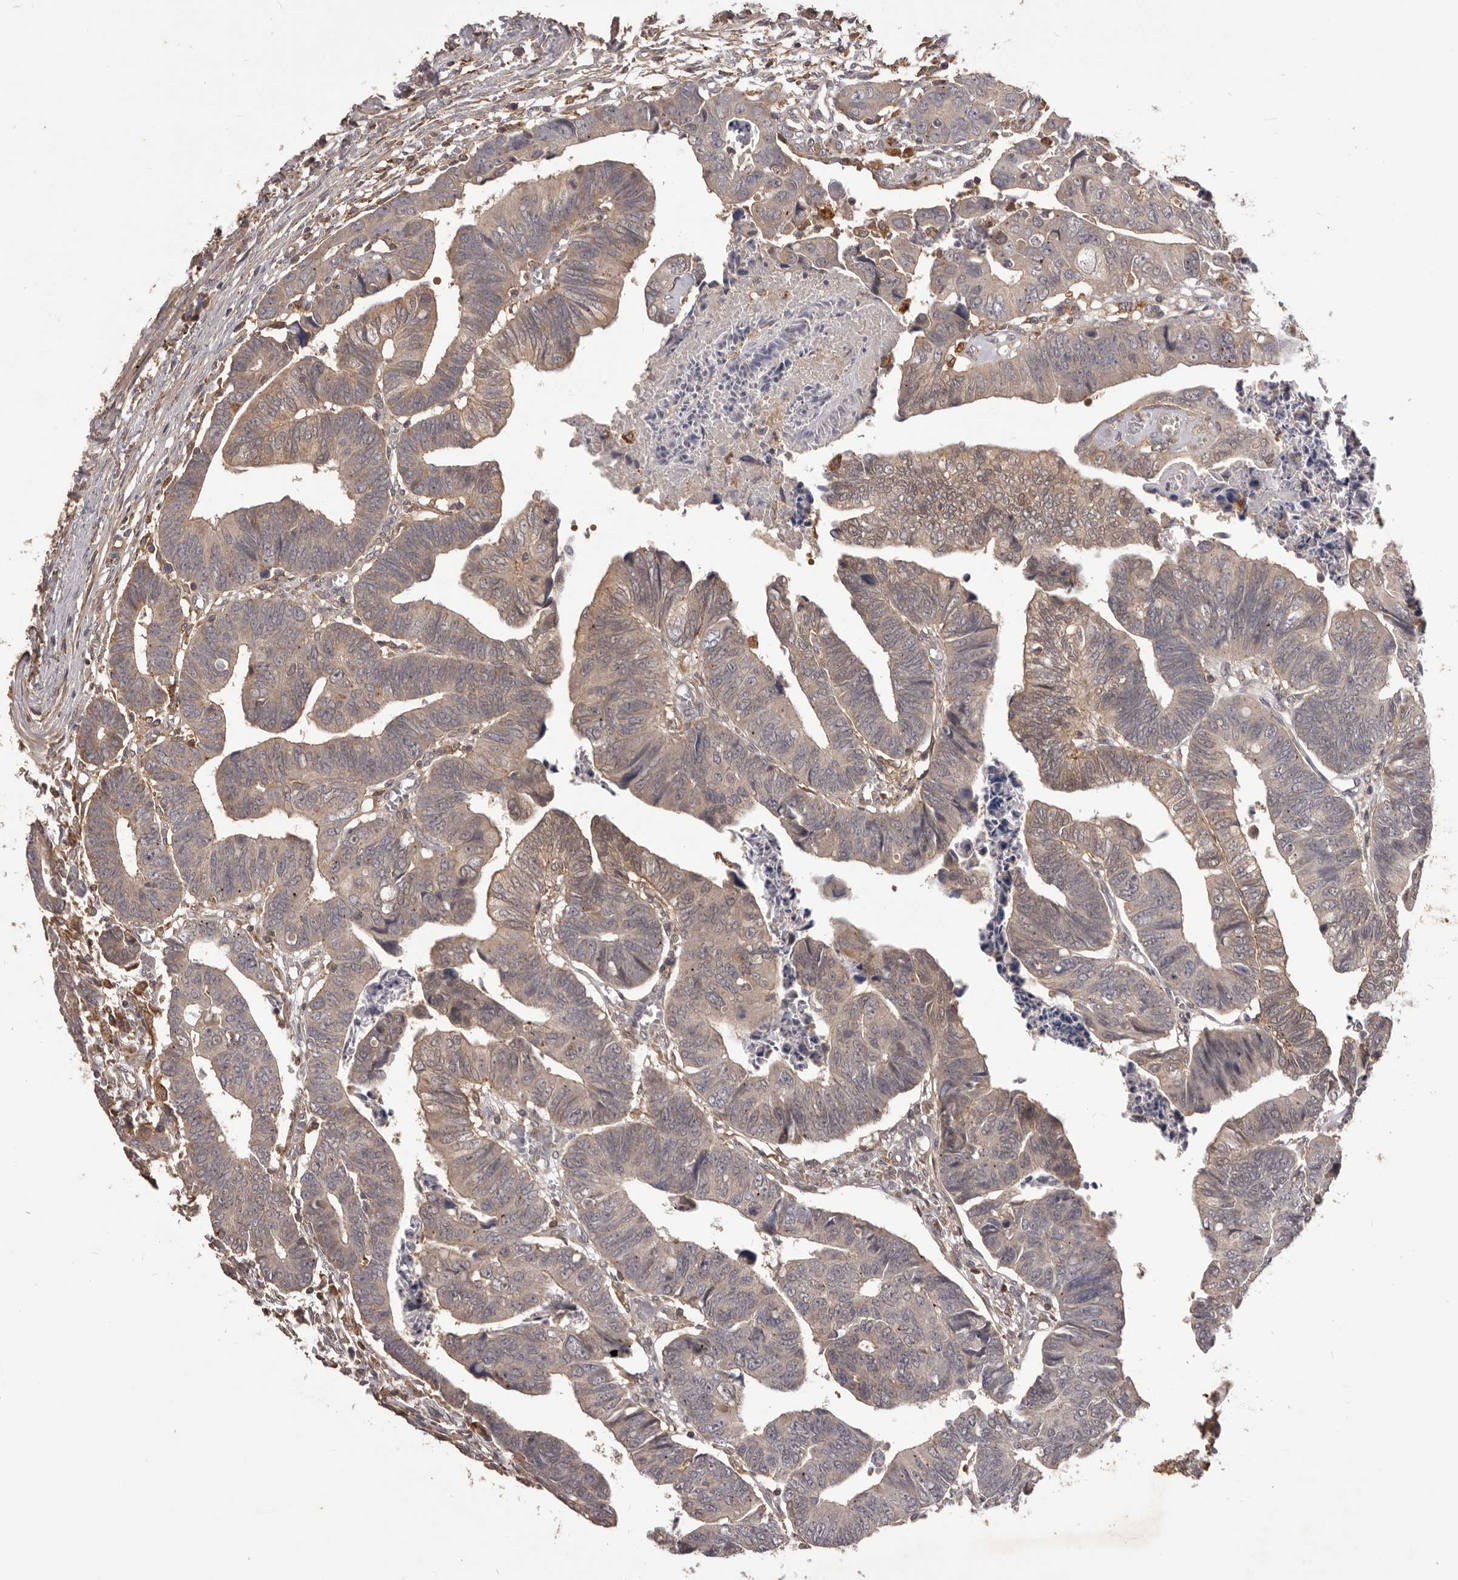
{"staining": {"intensity": "weak", "quantity": "<25%", "location": "cytoplasmic/membranous"}, "tissue": "colorectal cancer", "cell_type": "Tumor cells", "image_type": "cancer", "snomed": [{"axis": "morphology", "description": "Adenocarcinoma, NOS"}, {"axis": "topography", "description": "Rectum"}], "caption": "Immunohistochemistry (IHC) photomicrograph of neoplastic tissue: human colorectal cancer (adenocarcinoma) stained with DAB exhibits no significant protein positivity in tumor cells.", "gene": "GLIPR2", "patient": {"sex": "female", "age": 65}}